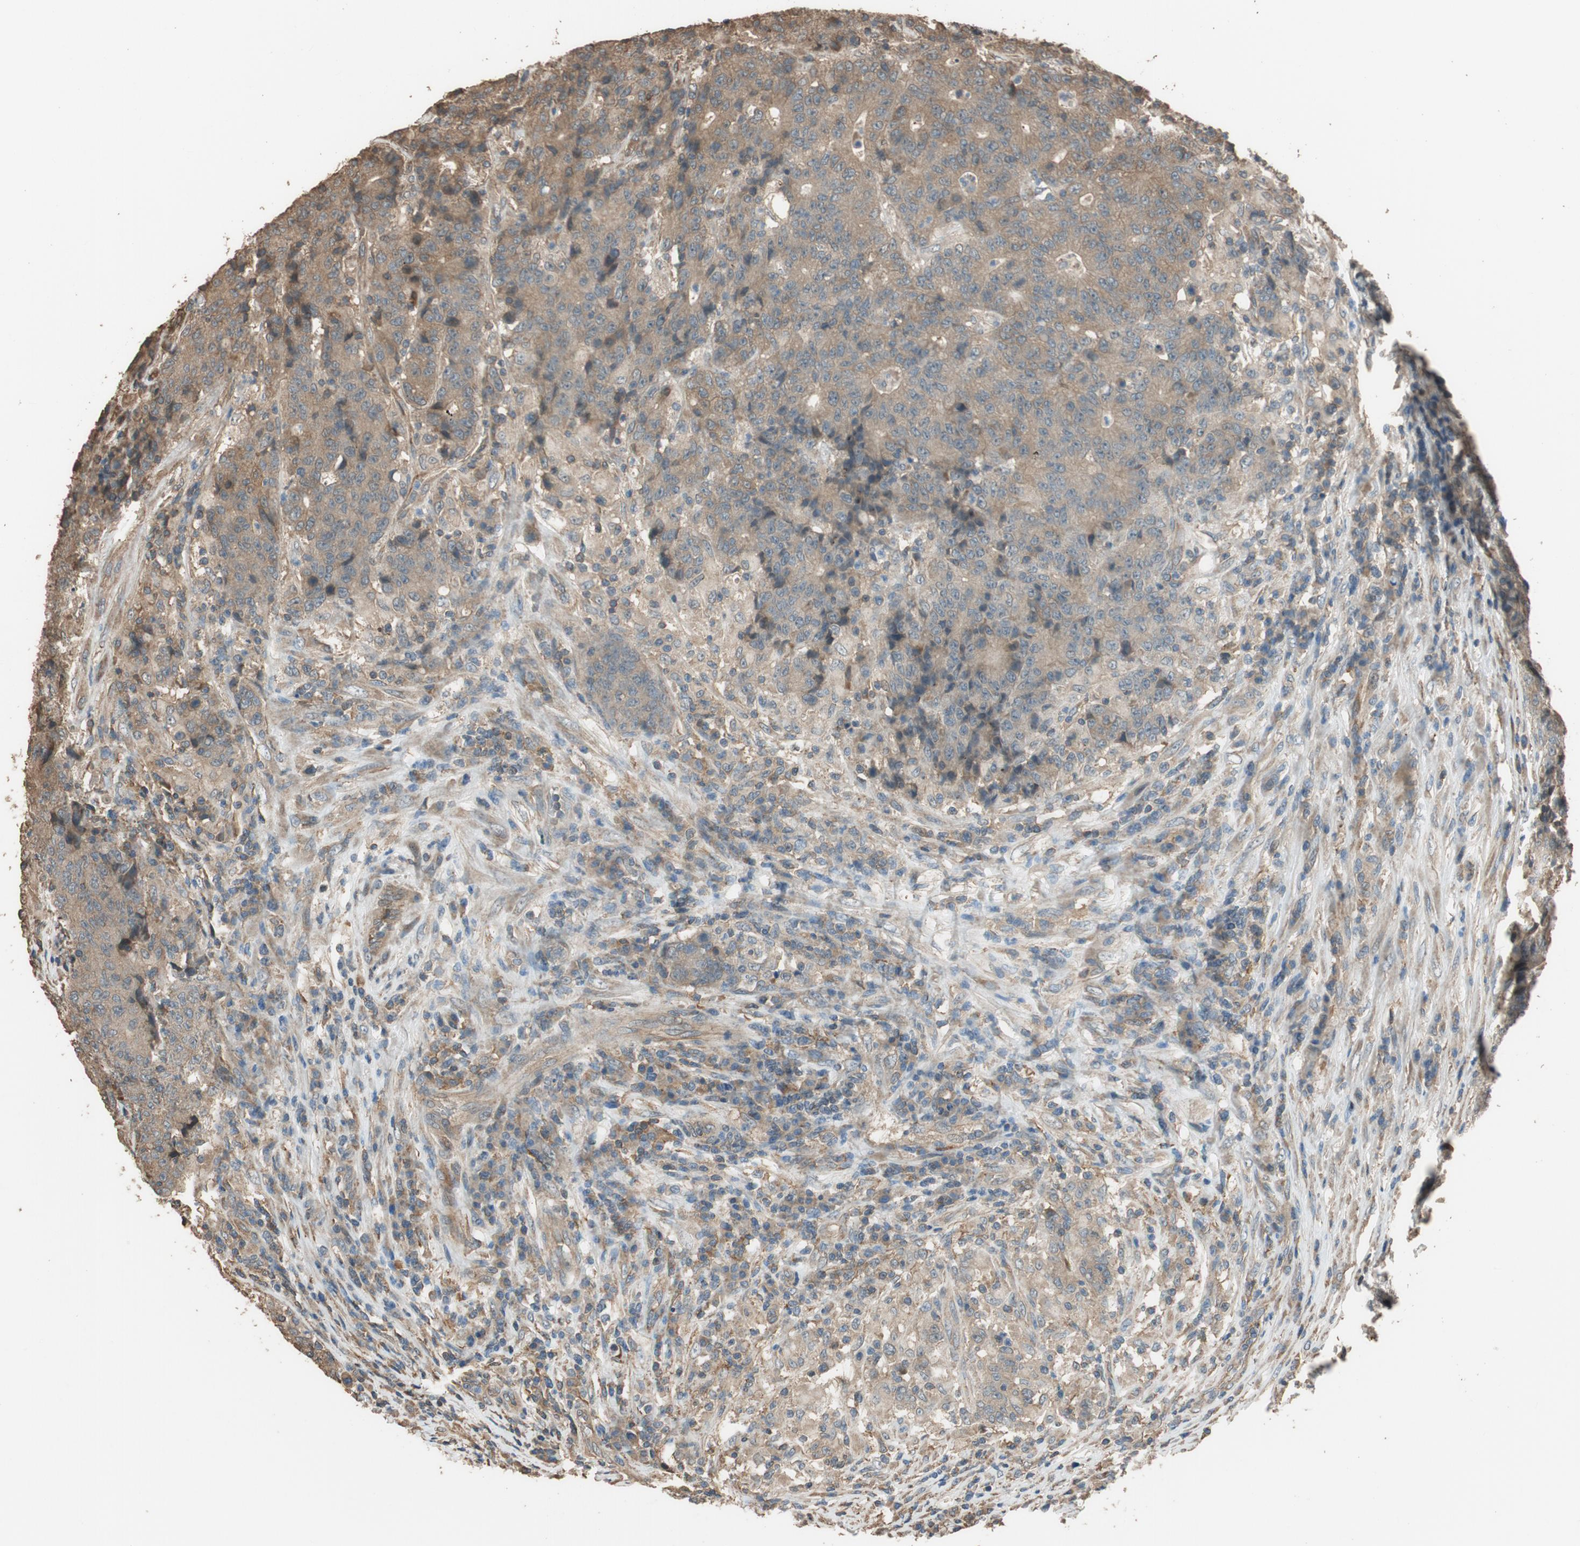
{"staining": {"intensity": "weak", "quantity": ">75%", "location": "cytoplasmic/membranous"}, "tissue": "colorectal cancer", "cell_type": "Tumor cells", "image_type": "cancer", "snomed": [{"axis": "morphology", "description": "Normal tissue, NOS"}, {"axis": "morphology", "description": "Adenocarcinoma, NOS"}, {"axis": "topography", "description": "Colon"}], "caption": "Immunohistochemical staining of colorectal cancer displays low levels of weak cytoplasmic/membranous staining in about >75% of tumor cells.", "gene": "MST1R", "patient": {"sex": "female", "age": 75}}